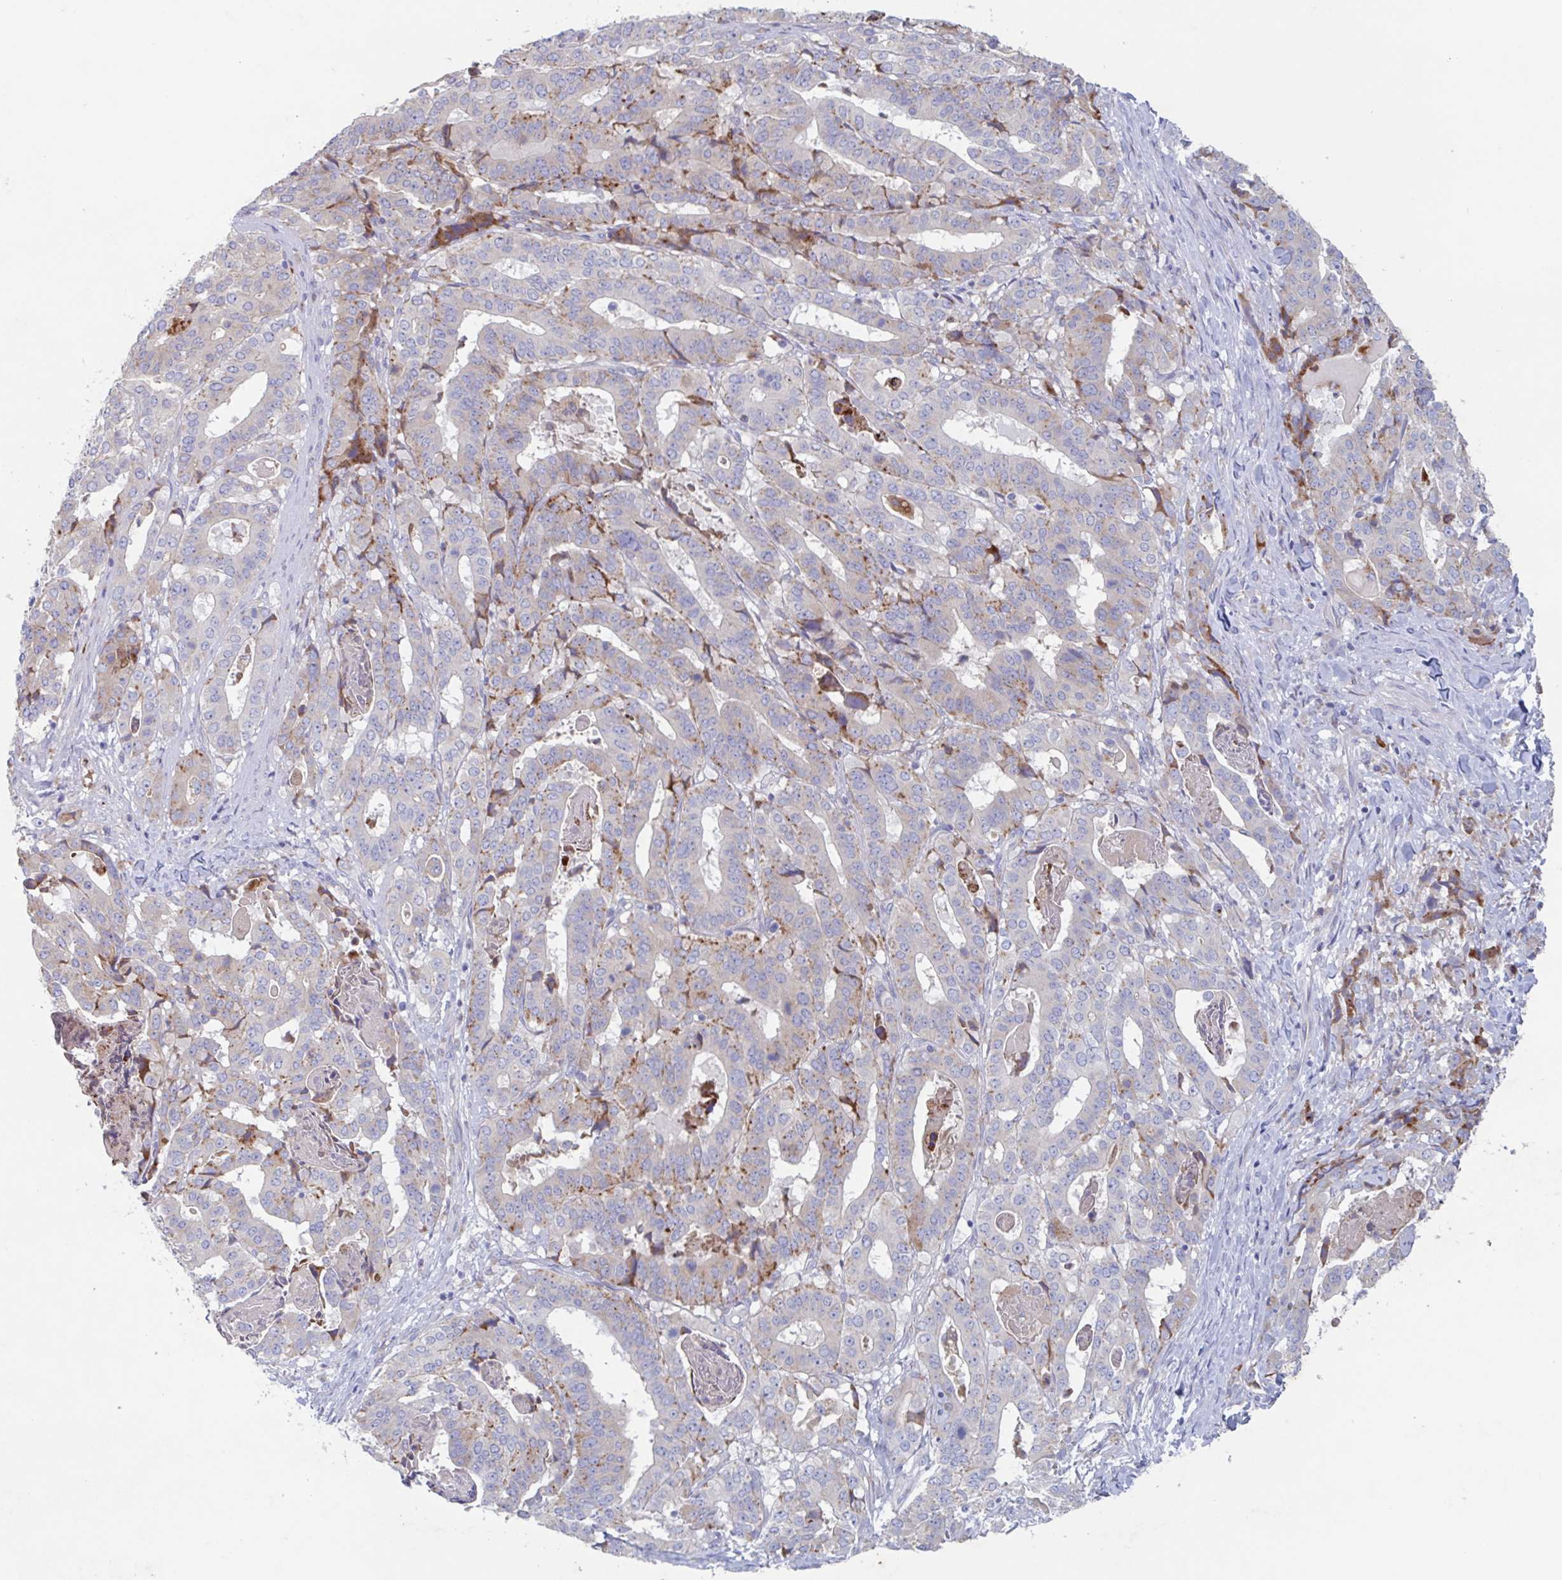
{"staining": {"intensity": "weak", "quantity": "<25%", "location": "cytoplasmic/membranous"}, "tissue": "stomach cancer", "cell_type": "Tumor cells", "image_type": "cancer", "snomed": [{"axis": "morphology", "description": "Adenocarcinoma, NOS"}, {"axis": "topography", "description": "Stomach"}], "caption": "An image of stomach cancer stained for a protein exhibits no brown staining in tumor cells.", "gene": "MANBA", "patient": {"sex": "male", "age": 48}}